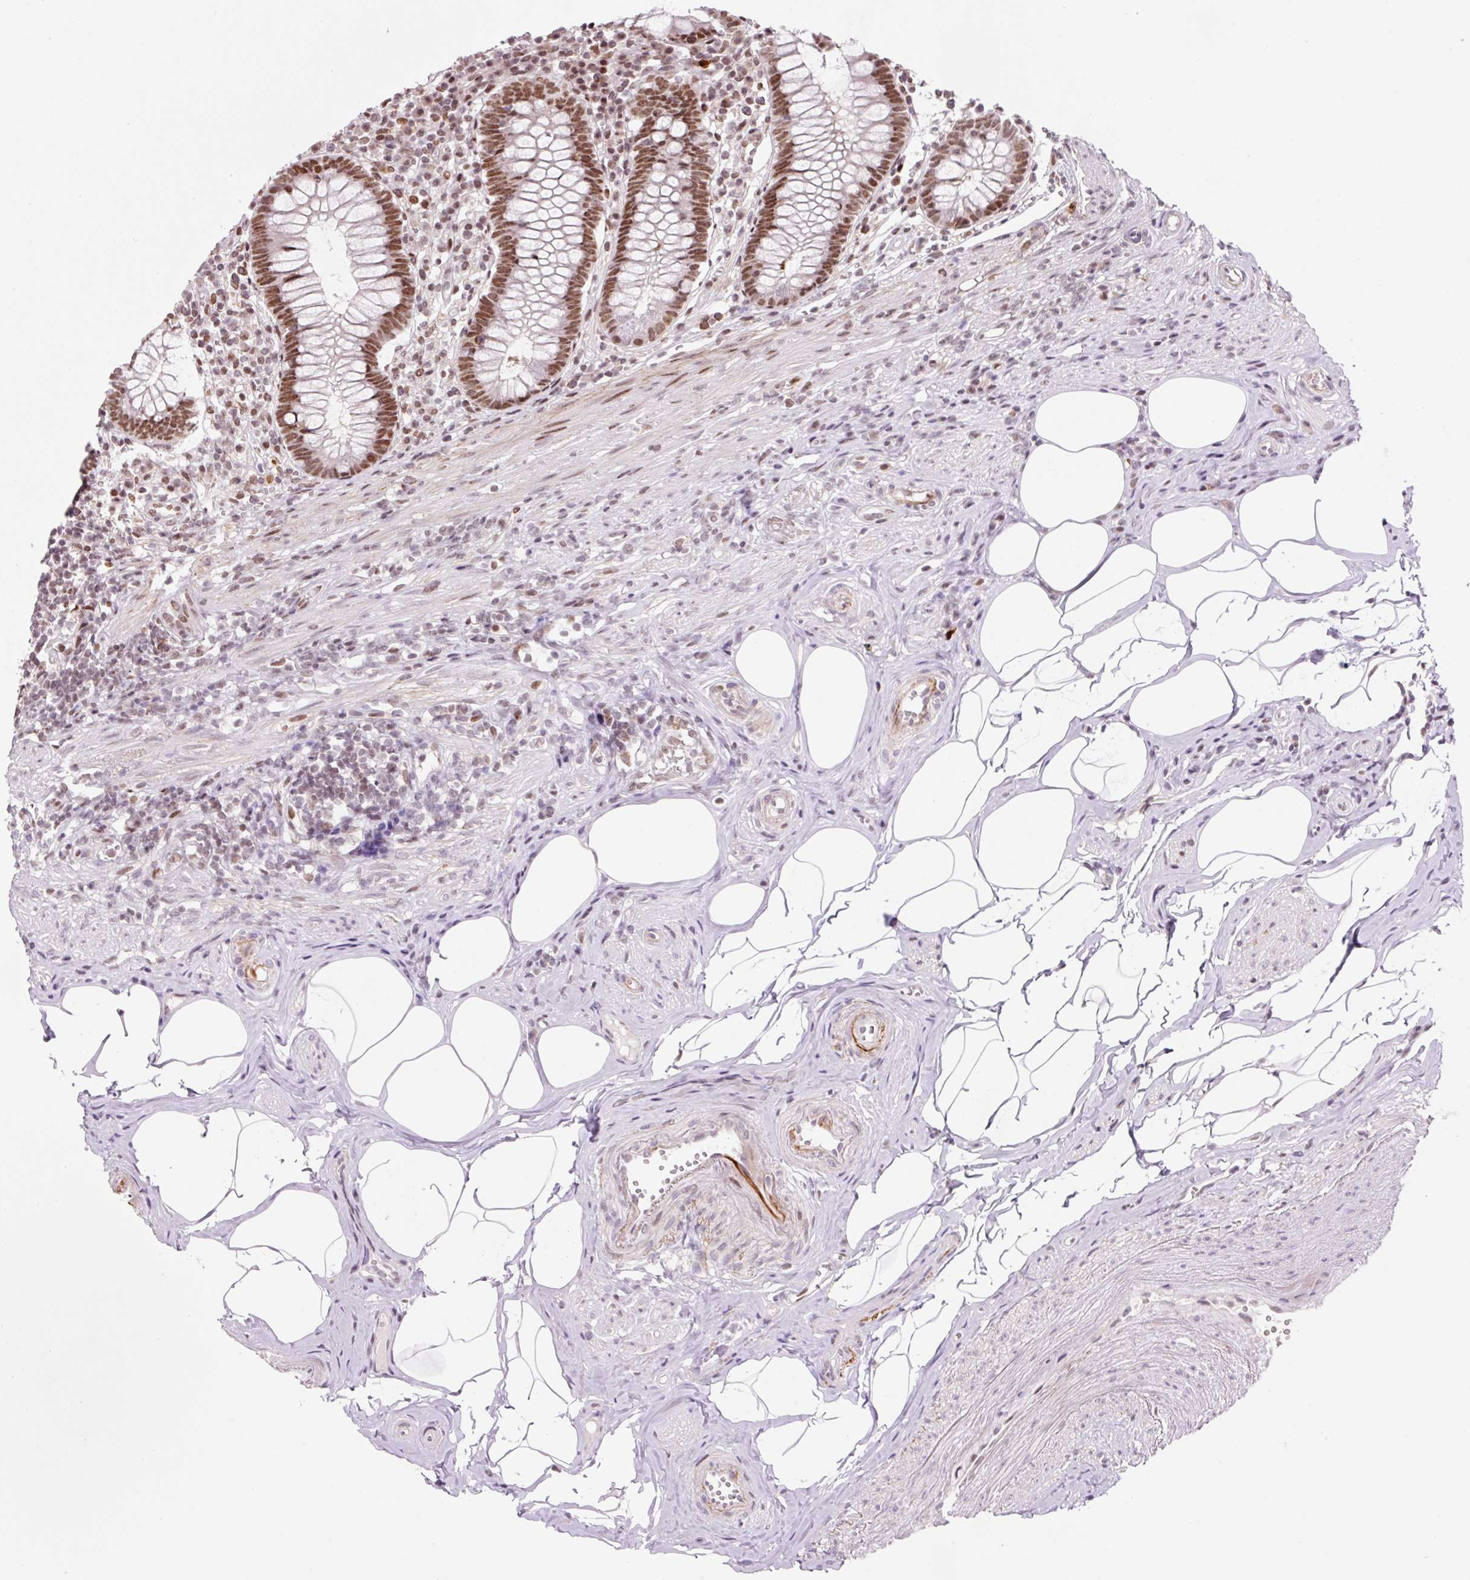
{"staining": {"intensity": "strong", "quantity": ">75%", "location": "nuclear"}, "tissue": "appendix", "cell_type": "Glandular cells", "image_type": "normal", "snomed": [{"axis": "morphology", "description": "Normal tissue, NOS"}, {"axis": "topography", "description": "Appendix"}], "caption": "A high amount of strong nuclear expression is identified in about >75% of glandular cells in normal appendix. Nuclei are stained in blue.", "gene": "CCNL2", "patient": {"sex": "female", "age": 56}}